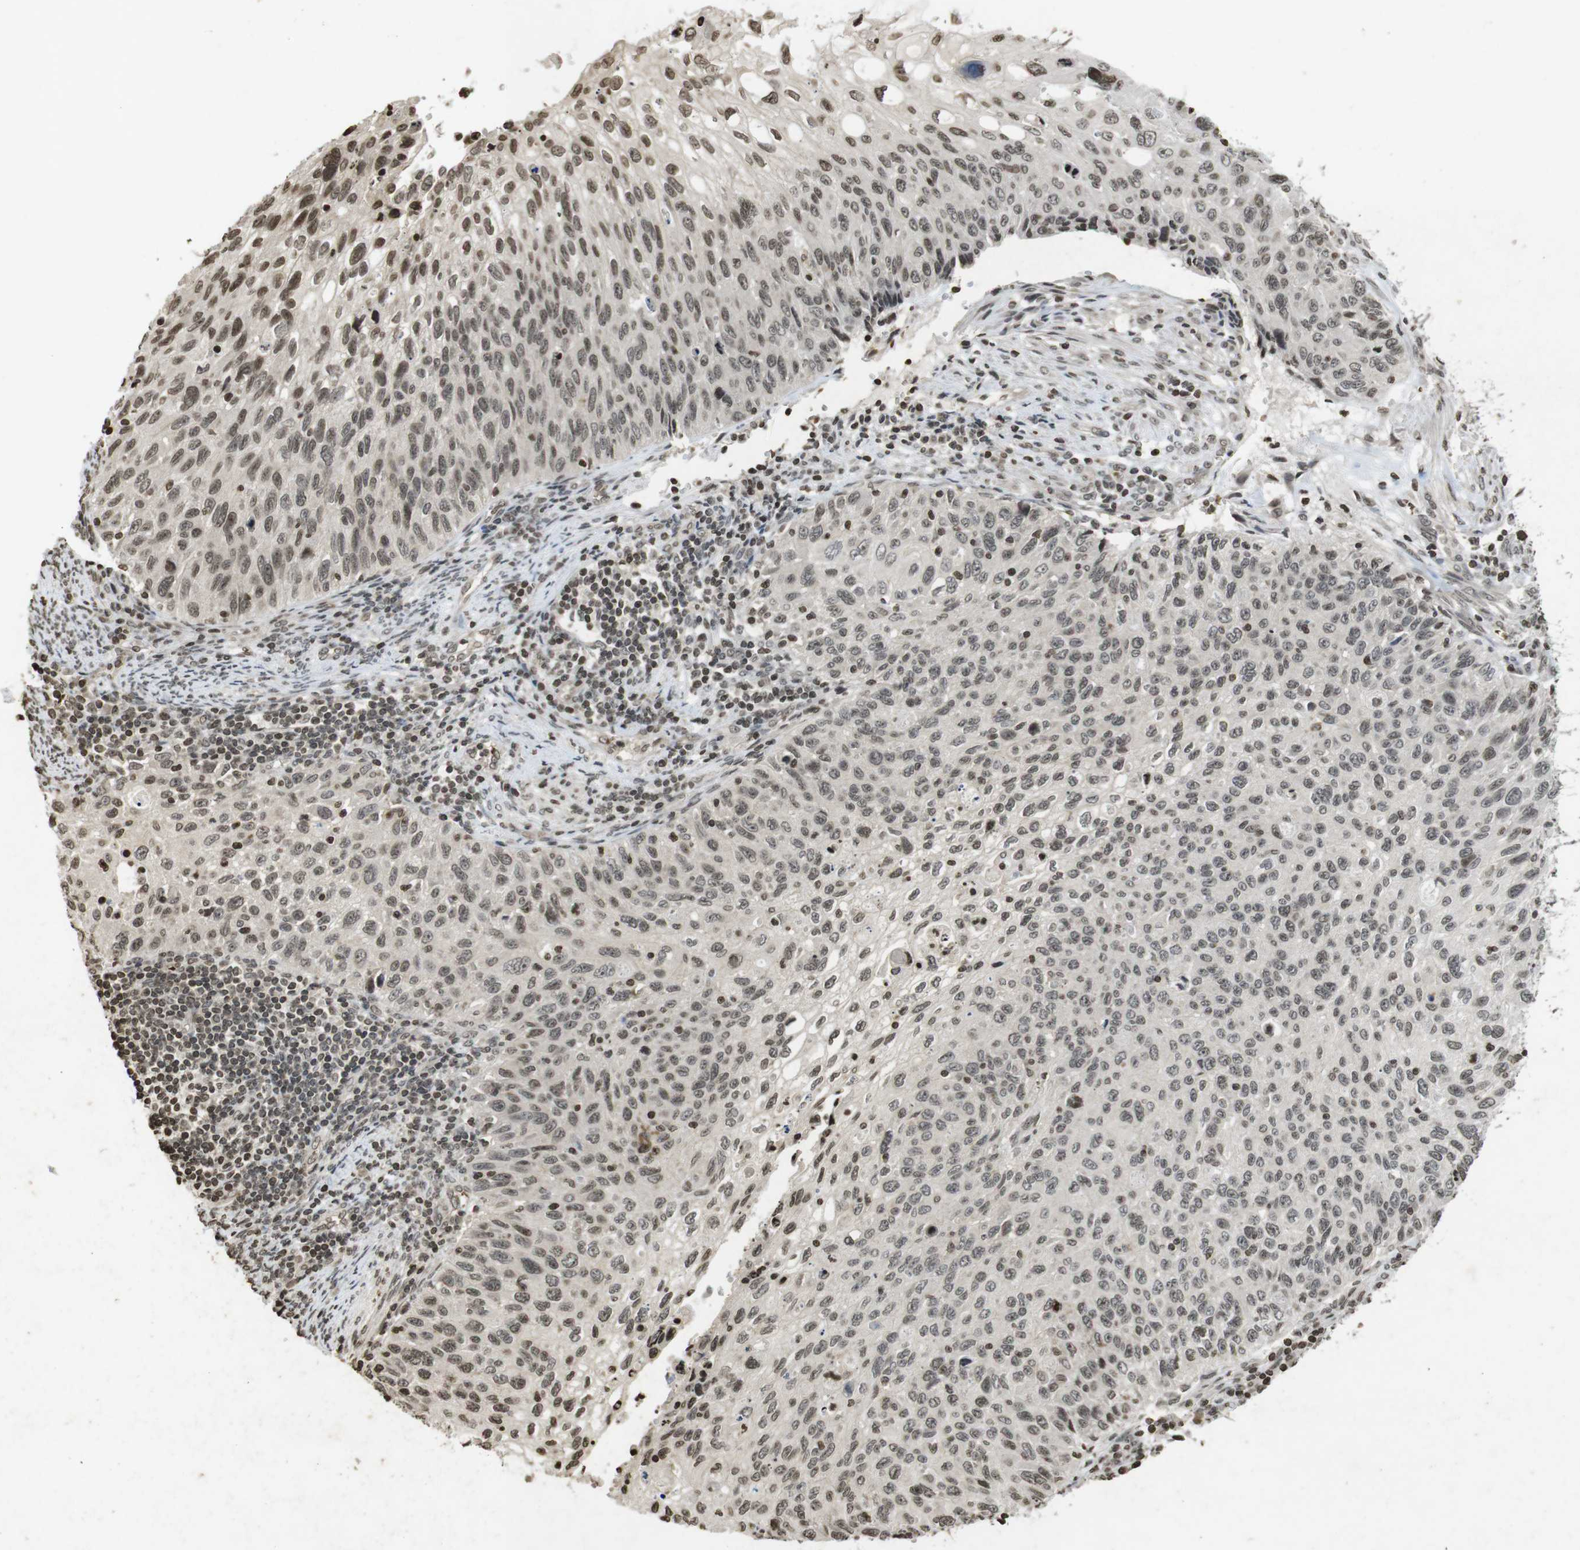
{"staining": {"intensity": "weak", "quantity": ">75%", "location": "nuclear"}, "tissue": "cervical cancer", "cell_type": "Tumor cells", "image_type": "cancer", "snomed": [{"axis": "morphology", "description": "Squamous cell carcinoma, NOS"}, {"axis": "topography", "description": "Cervix"}], "caption": "Immunohistochemical staining of human cervical cancer demonstrates low levels of weak nuclear protein expression in about >75% of tumor cells.", "gene": "FOXA3", "patient": {"sex": "female", "age": 70}}